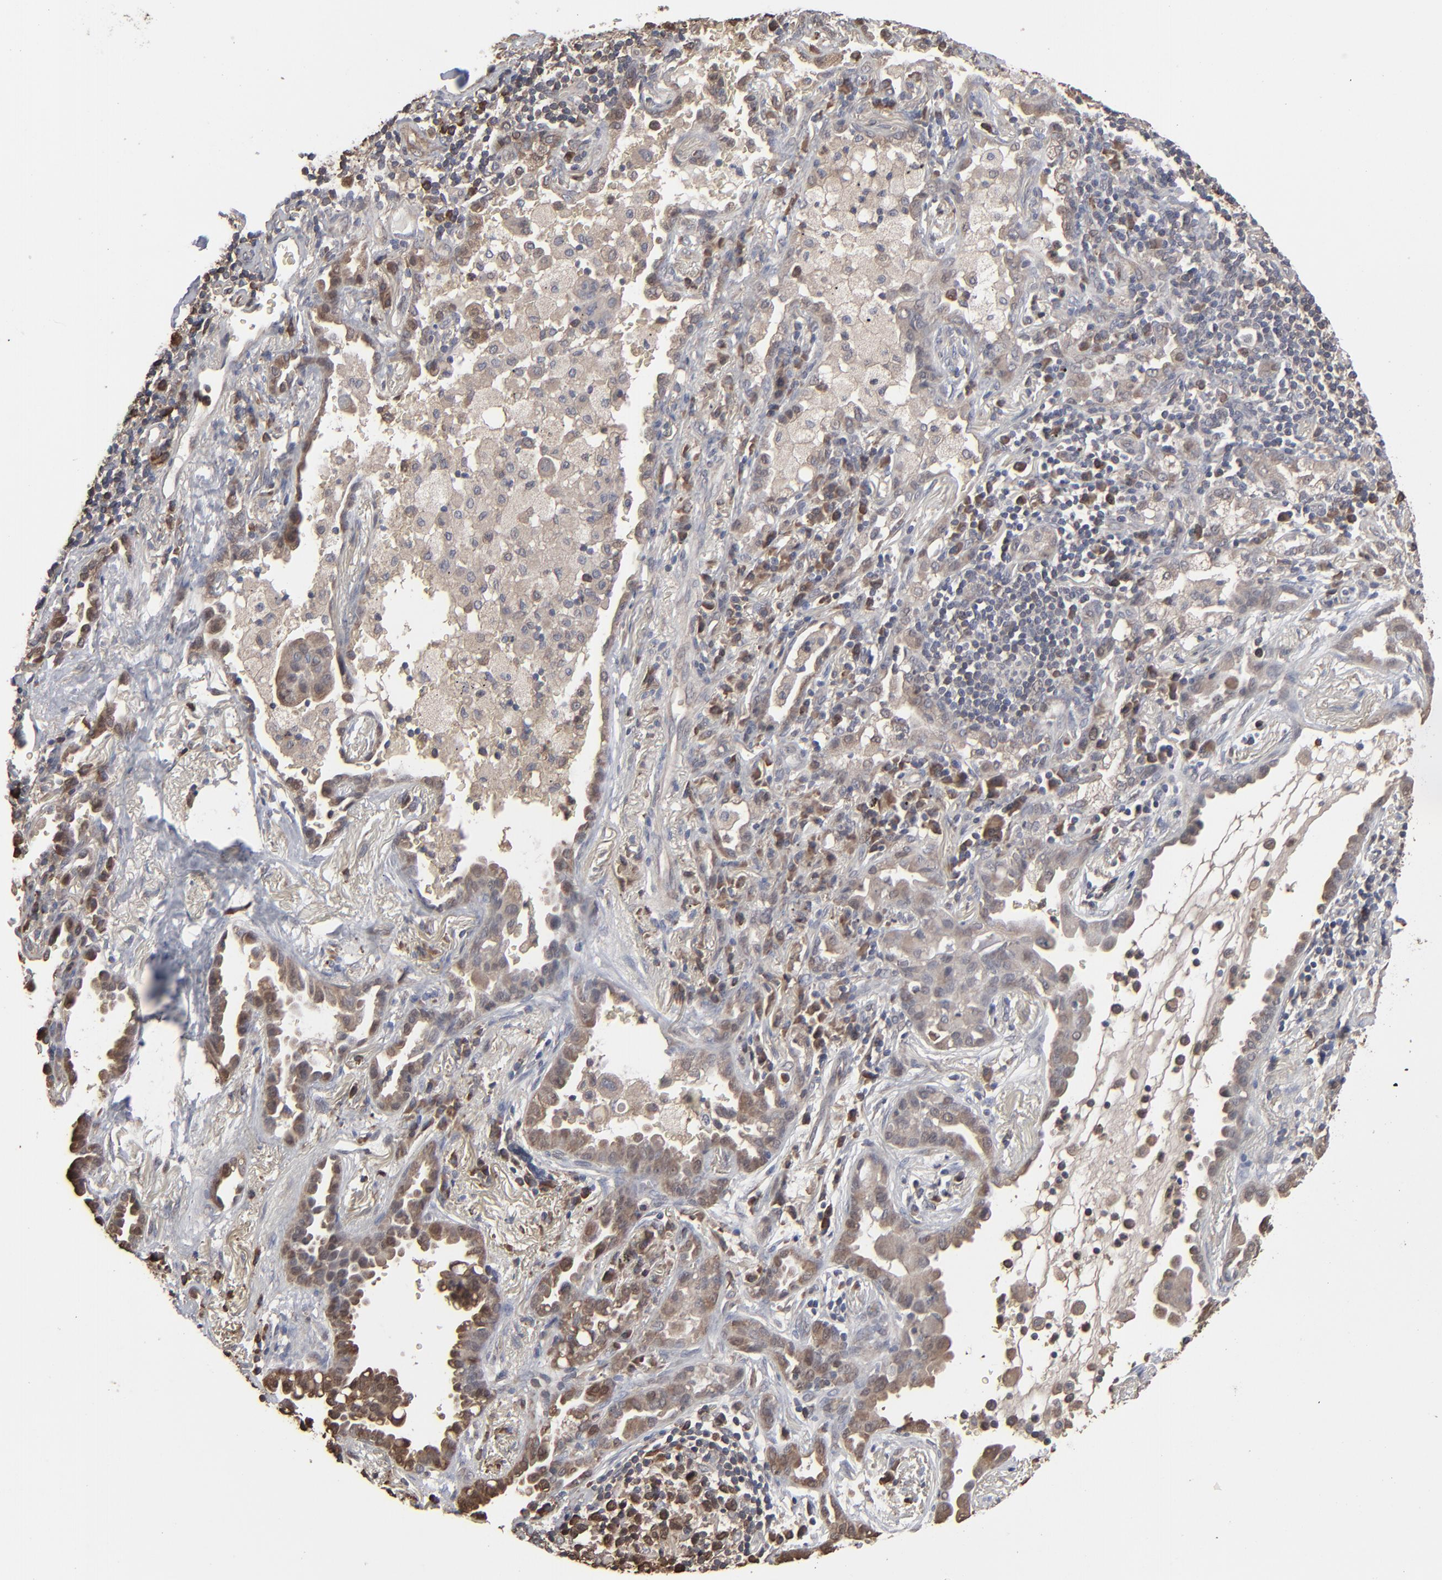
{"staining": {"intensity": "strong", "quantity": ">75%", "location": "cytoplasmic/membranous"}, "tissue": "lung cancer", "cell_type": "Tumor cells", "image_type": "cancer", "snomed": [{"axis": "morphology", "description": "Adenocarcinoma, NOS"}, {"axis": "topography", "description": "Lung"}], "caption": "This photomicrograph shows lung adenocarcinoma stained with immunohistochemistry to label a protein in brown. The cytoplasmic/membranous of tumor cells show strong positivity for the protein. Nuclei are counter-stained blue.", "gene": "NME1-NME2", "patient": {"sex": "female", "age": 50}}